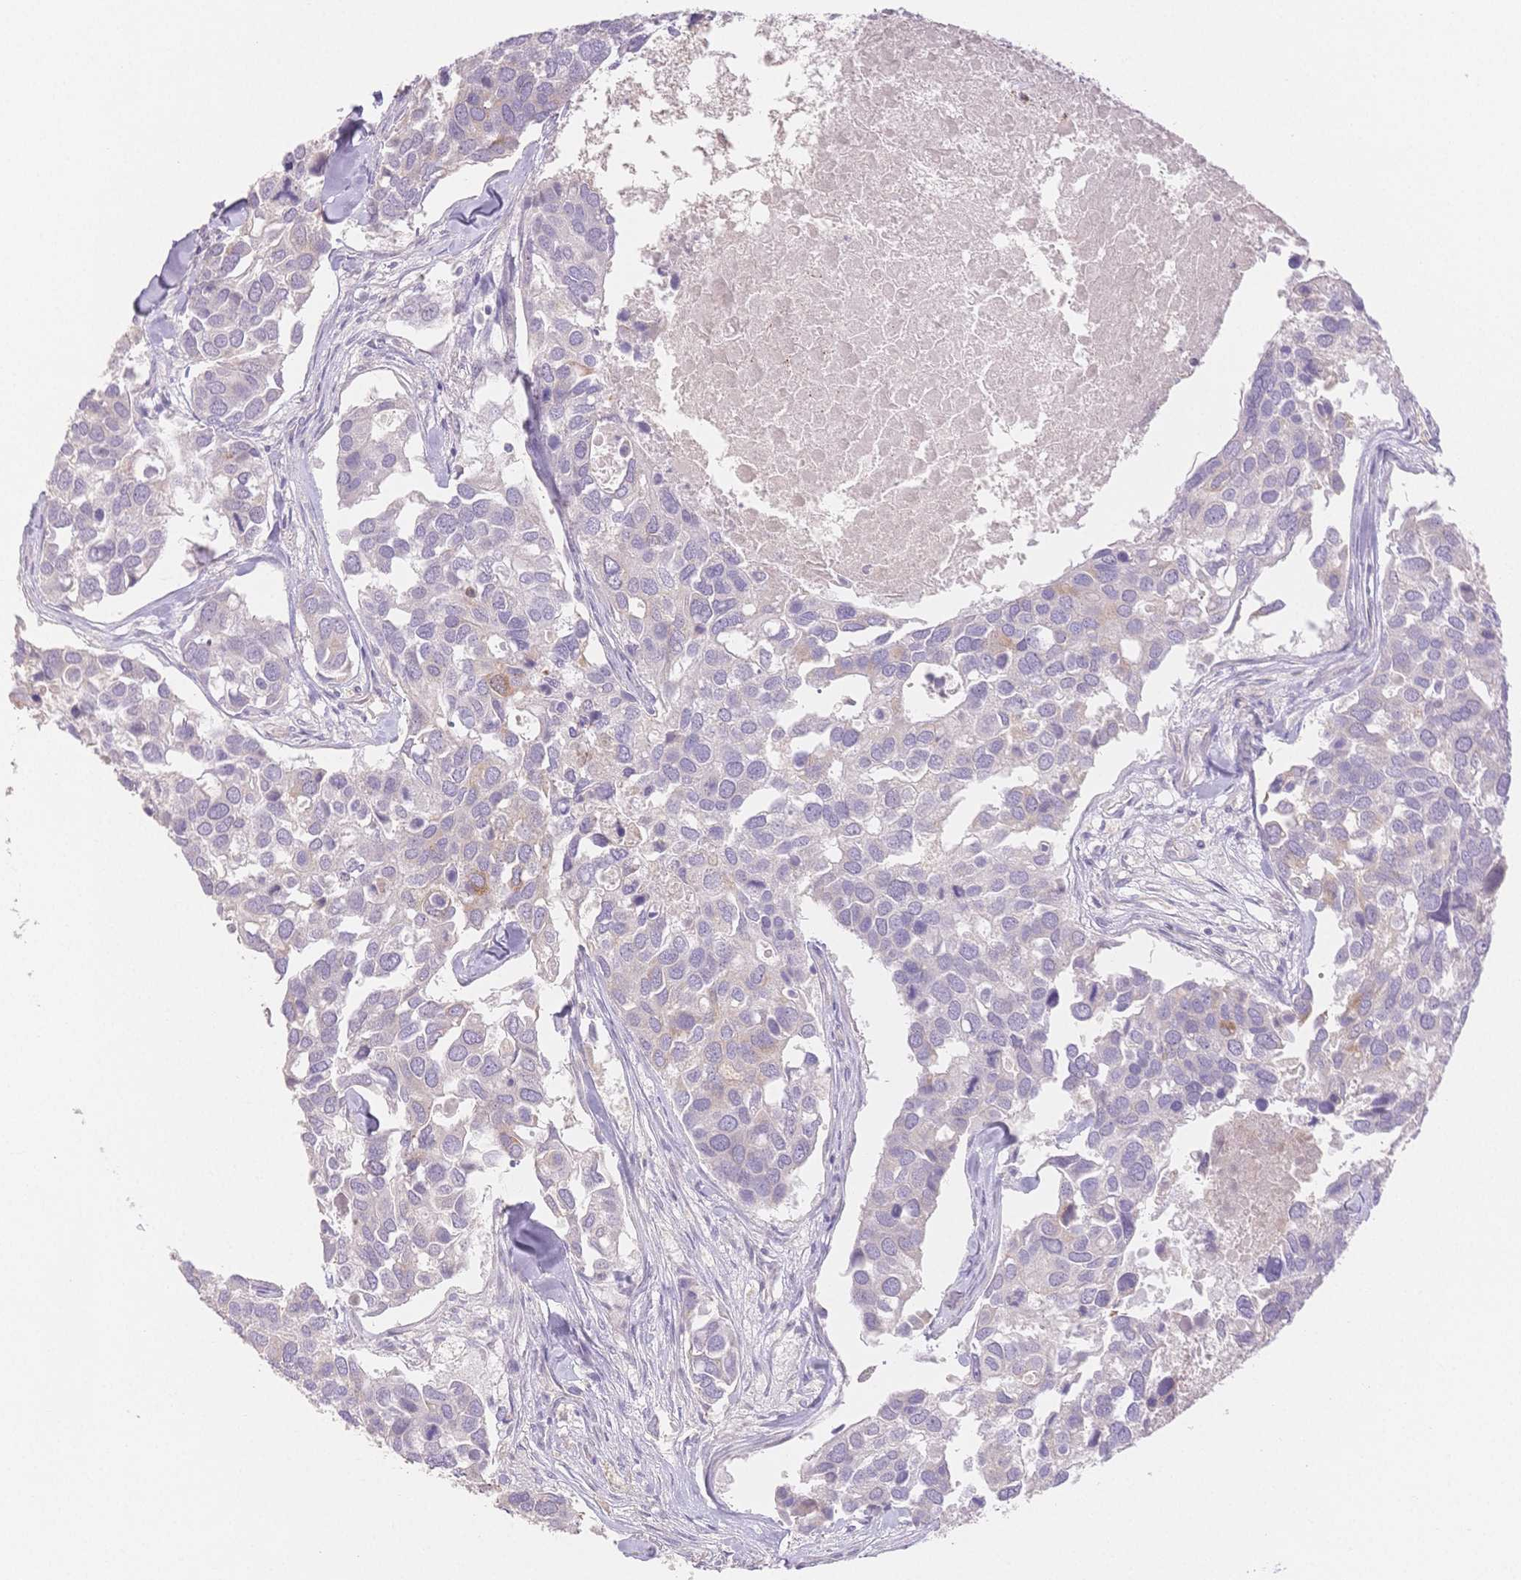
{"staining": {"intensity": "negative", "quantity": "none", "location": "none"}, "tissue": "breast cancer", "cell_type": "Tumor cells", "image_type": "cancer", "snomed": [{"axis": "morphology", "description": "Duct carcinoma"}, {"axis": "topography", "description": "Breast"}], "caption": "Immunohistochemistry of breast cancer reveals no expression in tumor cells.", "gene": "SUV39H2", "patient": {"sex": "female", "age": 83}}